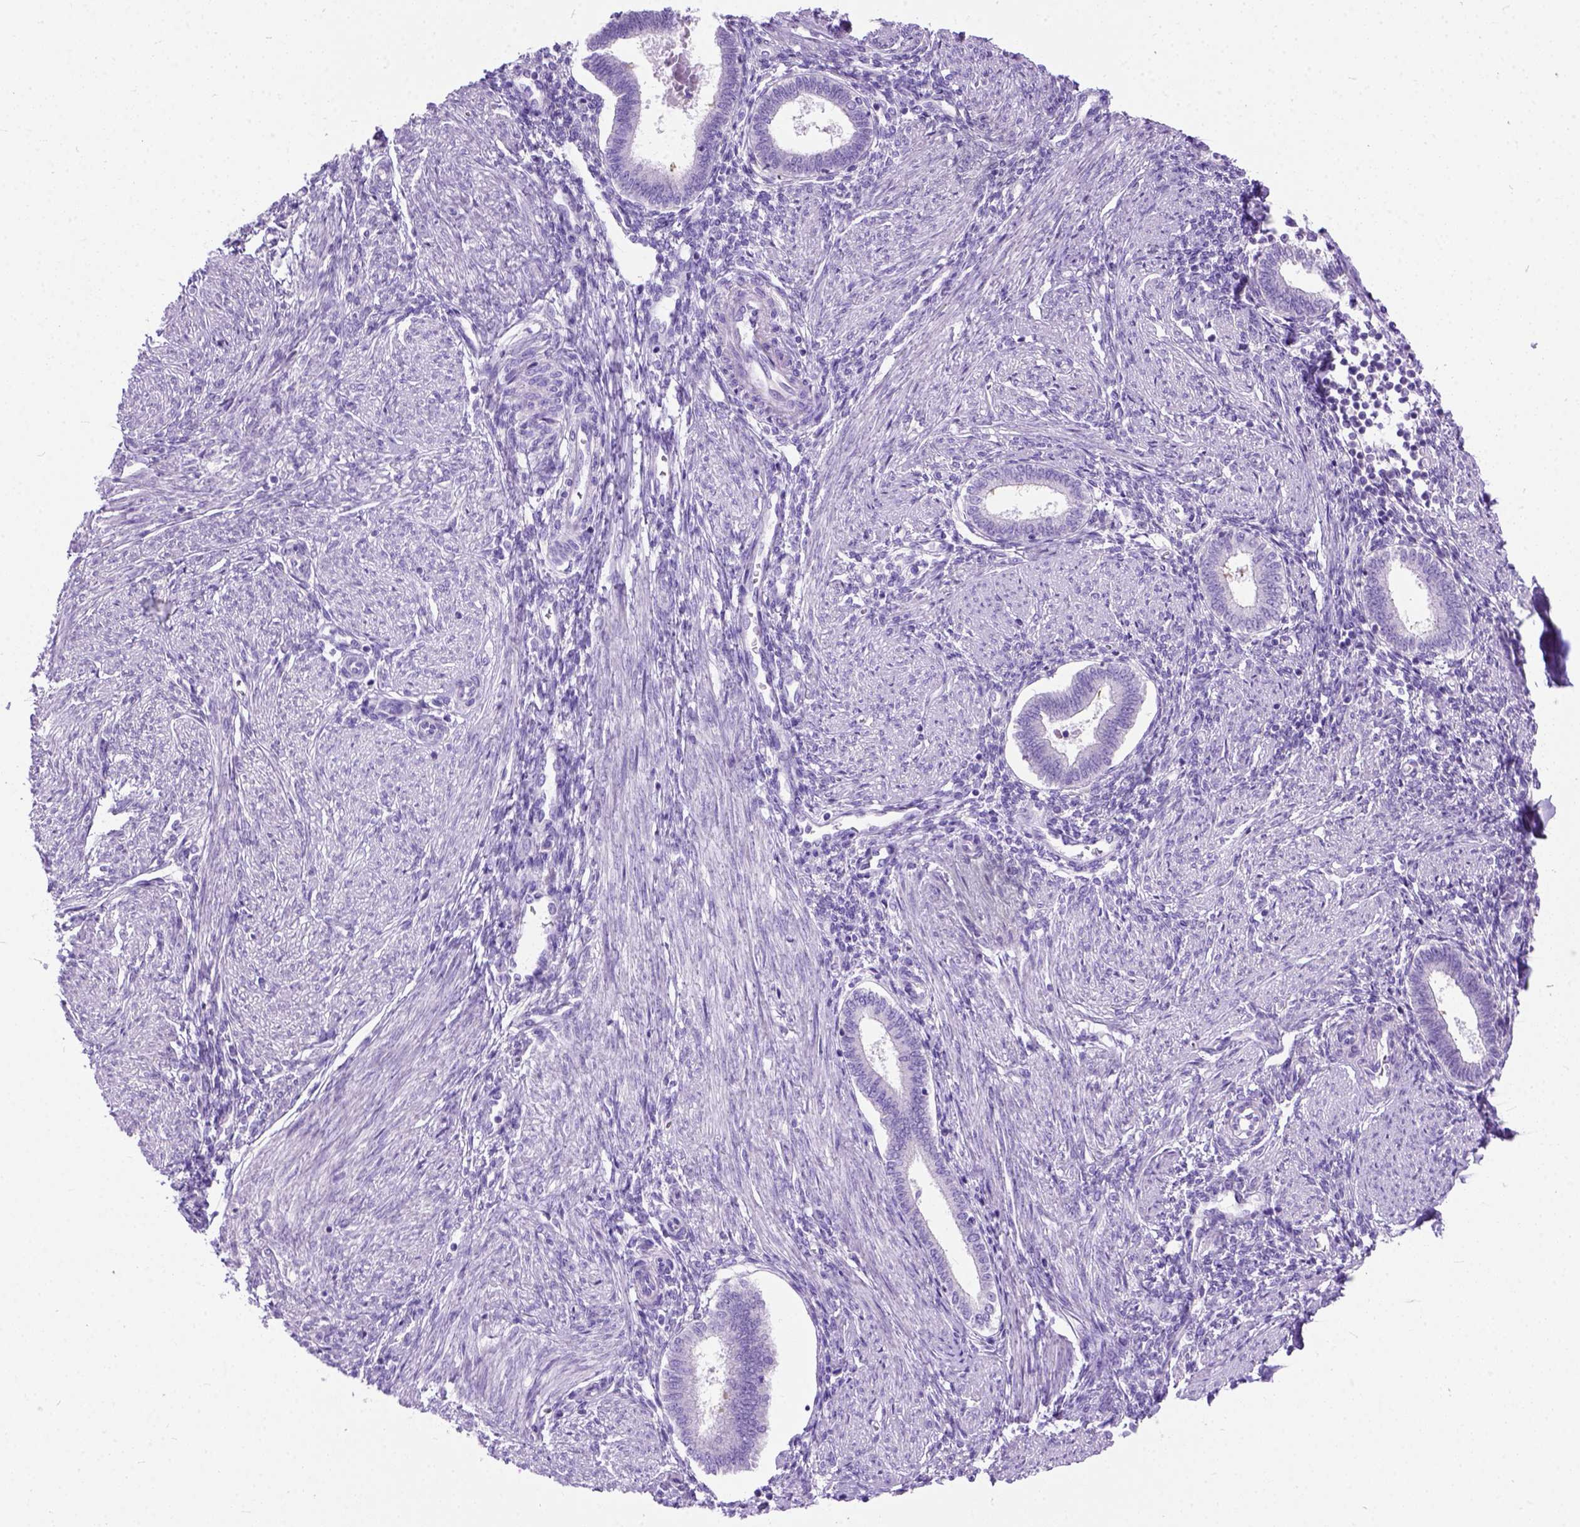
{"staining": {"intensity": "negative", "quantity": "none", "location": "none"}, "tissue": "endometrium", "cell_type": "Cells in endometrial stroma", "image_type": "normal", "snomed": [{"axis": "morphology", "description": "Normal tissue, NOS"}, {"axis": "topography", "description": "Endometrium"}], "caption": "Immunohistochemistry (IHC) of normal endometrium displays no positivity in cells in endometrial stroma. Nuclei are stained in blue.", "gene": "ODAD3", "patient": {"sex": "female", "age": 42}}